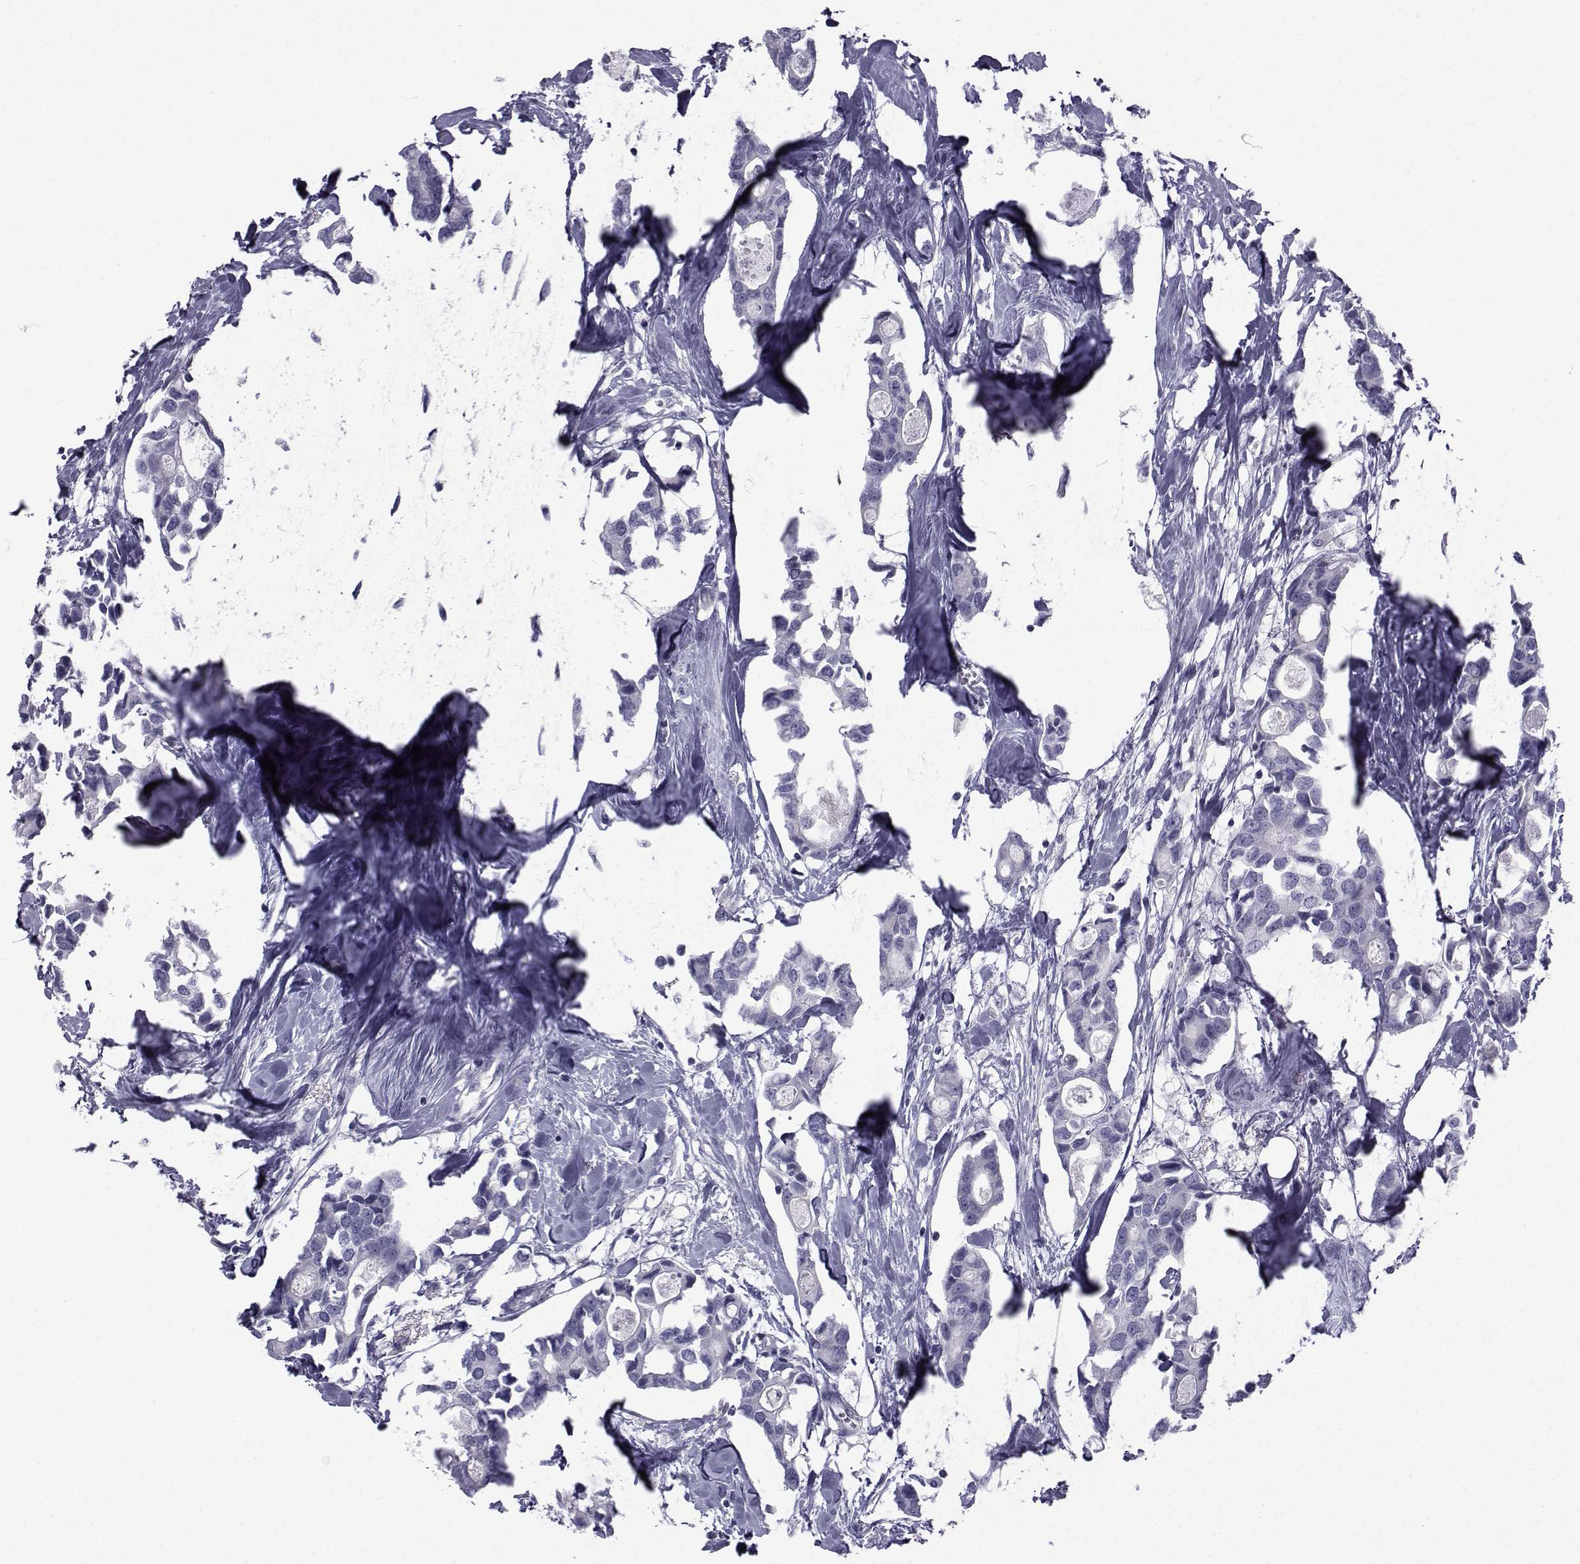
{"staining": {"intensity": "negative", "quantity": "none", "location": "none"}, "tissue": "breast cancer", "cell_type": "Tumor cells", "image_type": "cancer", "snomed": [{"axis": "morphology", "description": "Duct carcinoma"}, {"axis": "topography", "description": "Breast"}], "caption": "This photomicrograph is of invasive ductal carcinoma (breast) stained with IHC to label a protein in brown with the nuclei are counter-stained blue. There is no expression in tumor cells.", "gene": "FDXR", "patient": {"sex": "female", "age": 83}}